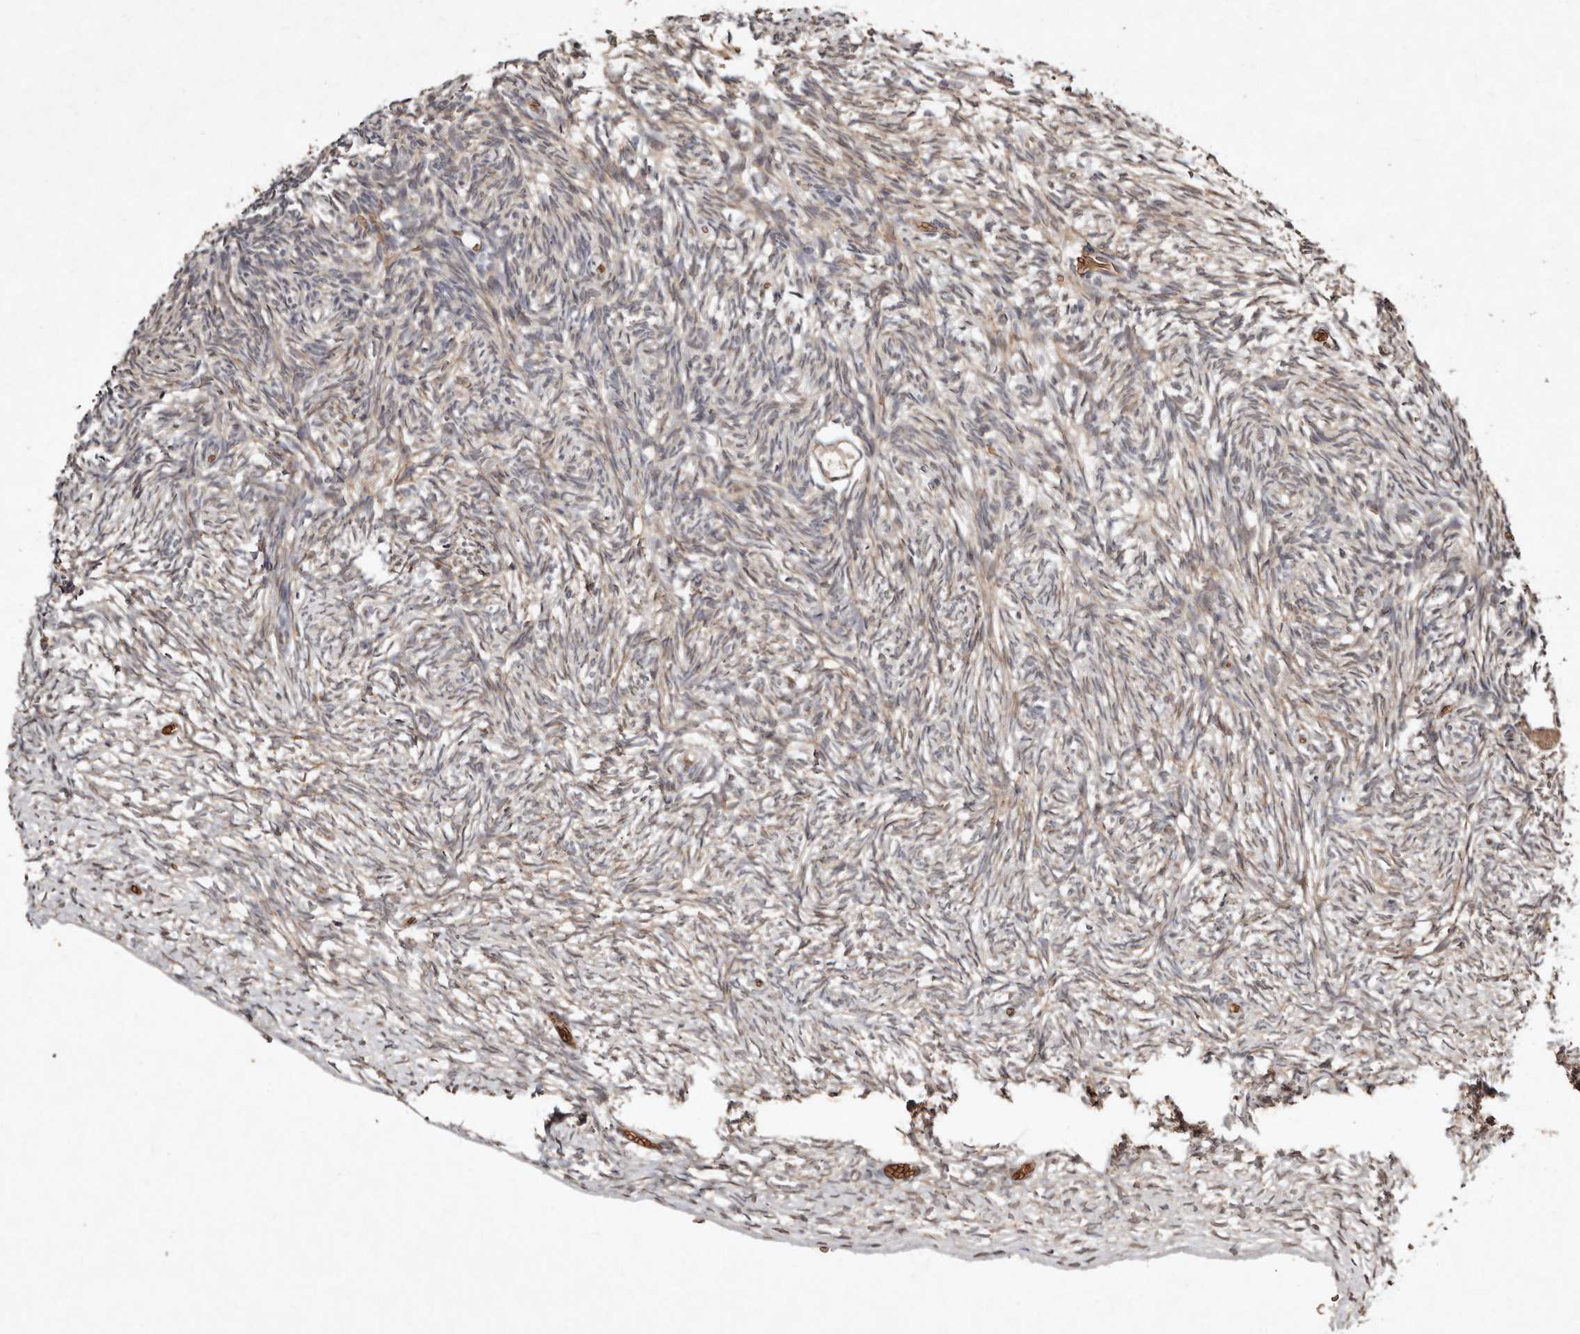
{"staining": {"intensity": "moderate", "quantity": ">75%", "location": "cytoplasmic/membranous"}, "tissue": "ovary", "cell_type": "Follicle cells", "image_type": "normal", "snomed": [{"axis": "morphology", "description": "Normal tissue, NOS"}, {"axis": "topography", "description": "Ovary"}], "caption": "Follicle cells display moderate cytoplasmic/membranous expression in approximately >75% of cells in benign ovary.", "gene": "DIP2C", "patient": {"sex": "female", "age": 34}}